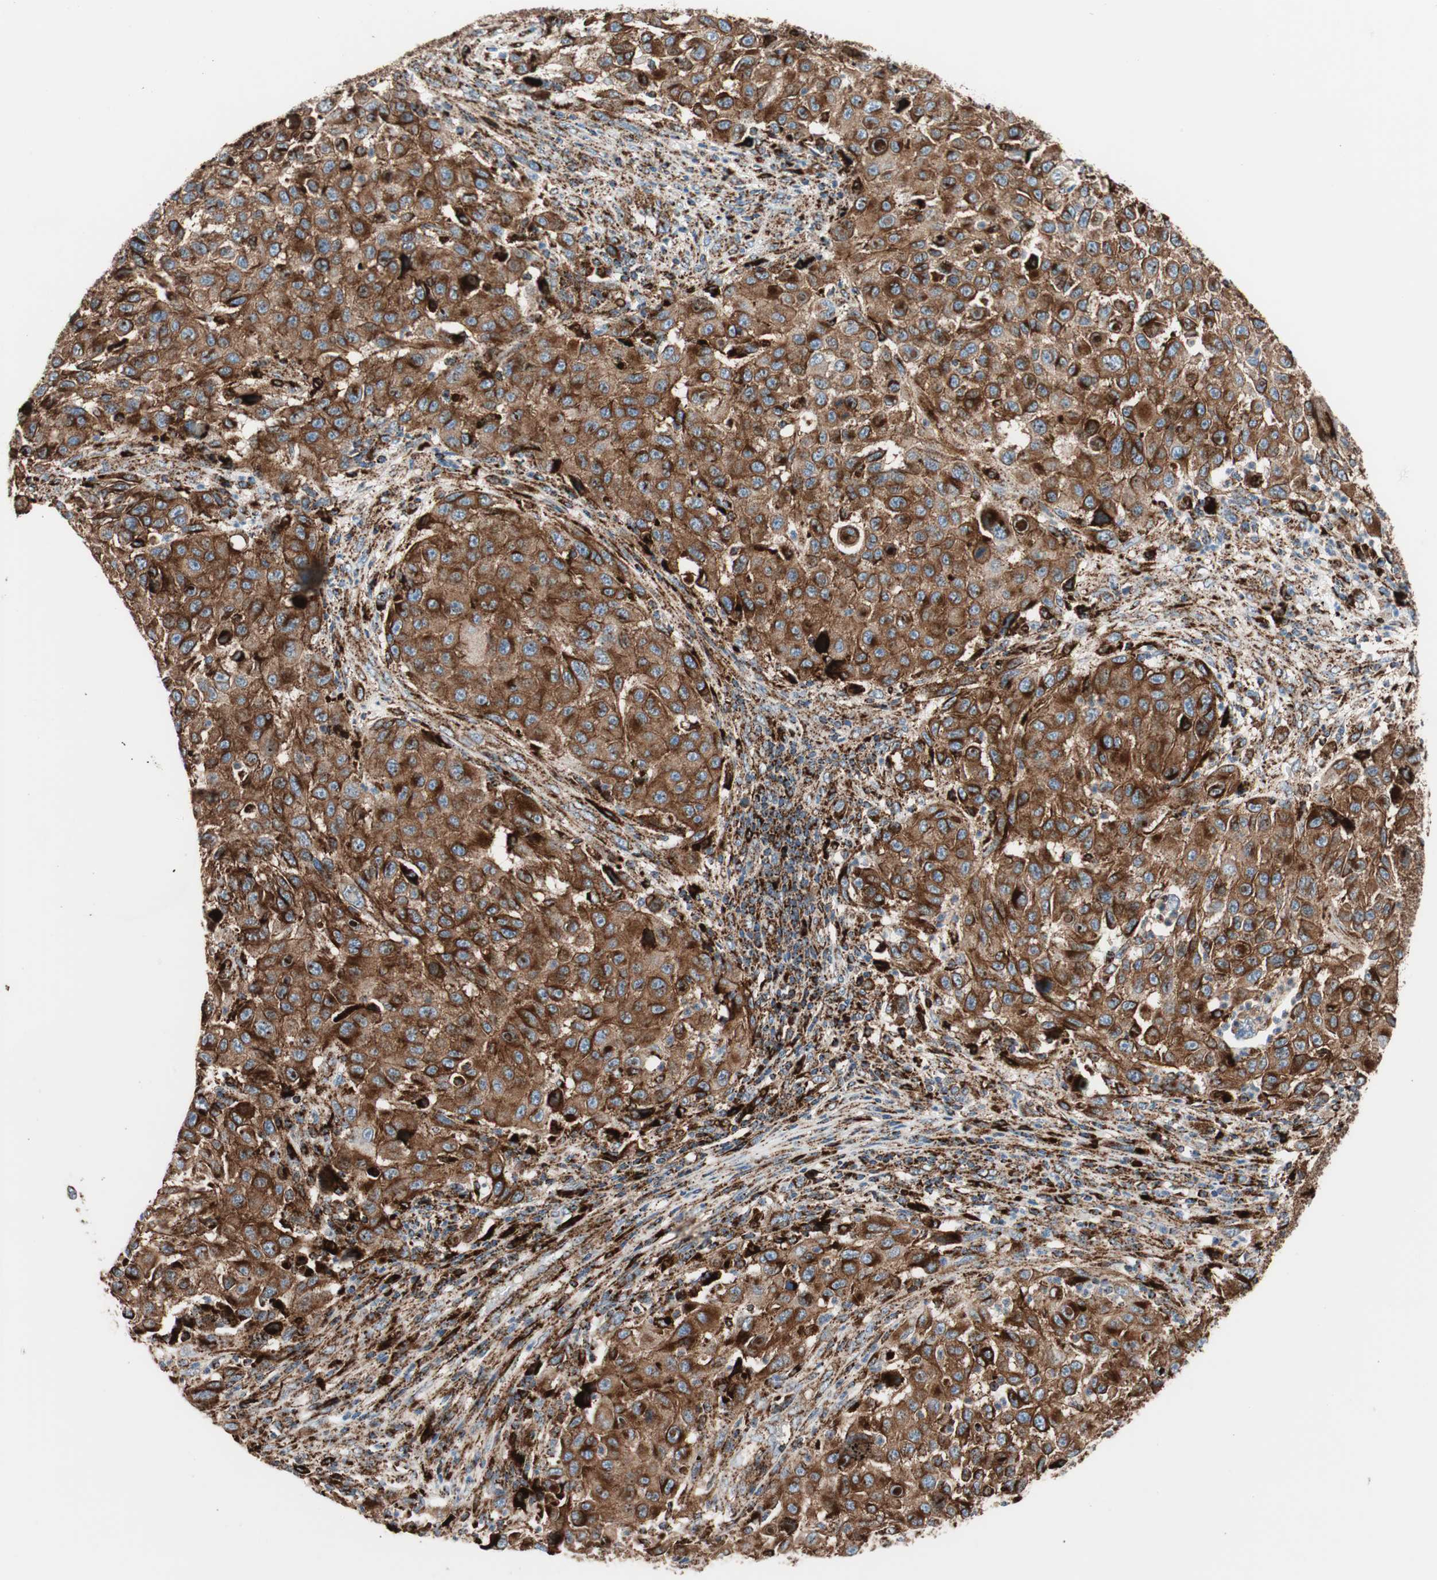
{"staining": {"intensity": "strong", "quantity": ">75%", "location": "cytoplasmic/membranous"}, "tissue": "melanoma", "cell_type": "Tumor cells", "image_type": "cancer", "snomed": [{"axis": "morphology", "description": "Malignant melanoma, Metastatic site"}, {"axis": "topography", "description": "Lymph node"}], "caption": "Immunohistochemistry (DAB (3,3'-diaminobenzidine)) staining of melanoma displays strong cytoplasmic/membranous protein positivity in approximately >75% of tumor cells. The protein of interest is shown in brown color, while the nuclei are stained blue.", "gene": "LAMP1", "patient": {"sex": "male", "age": 61}}